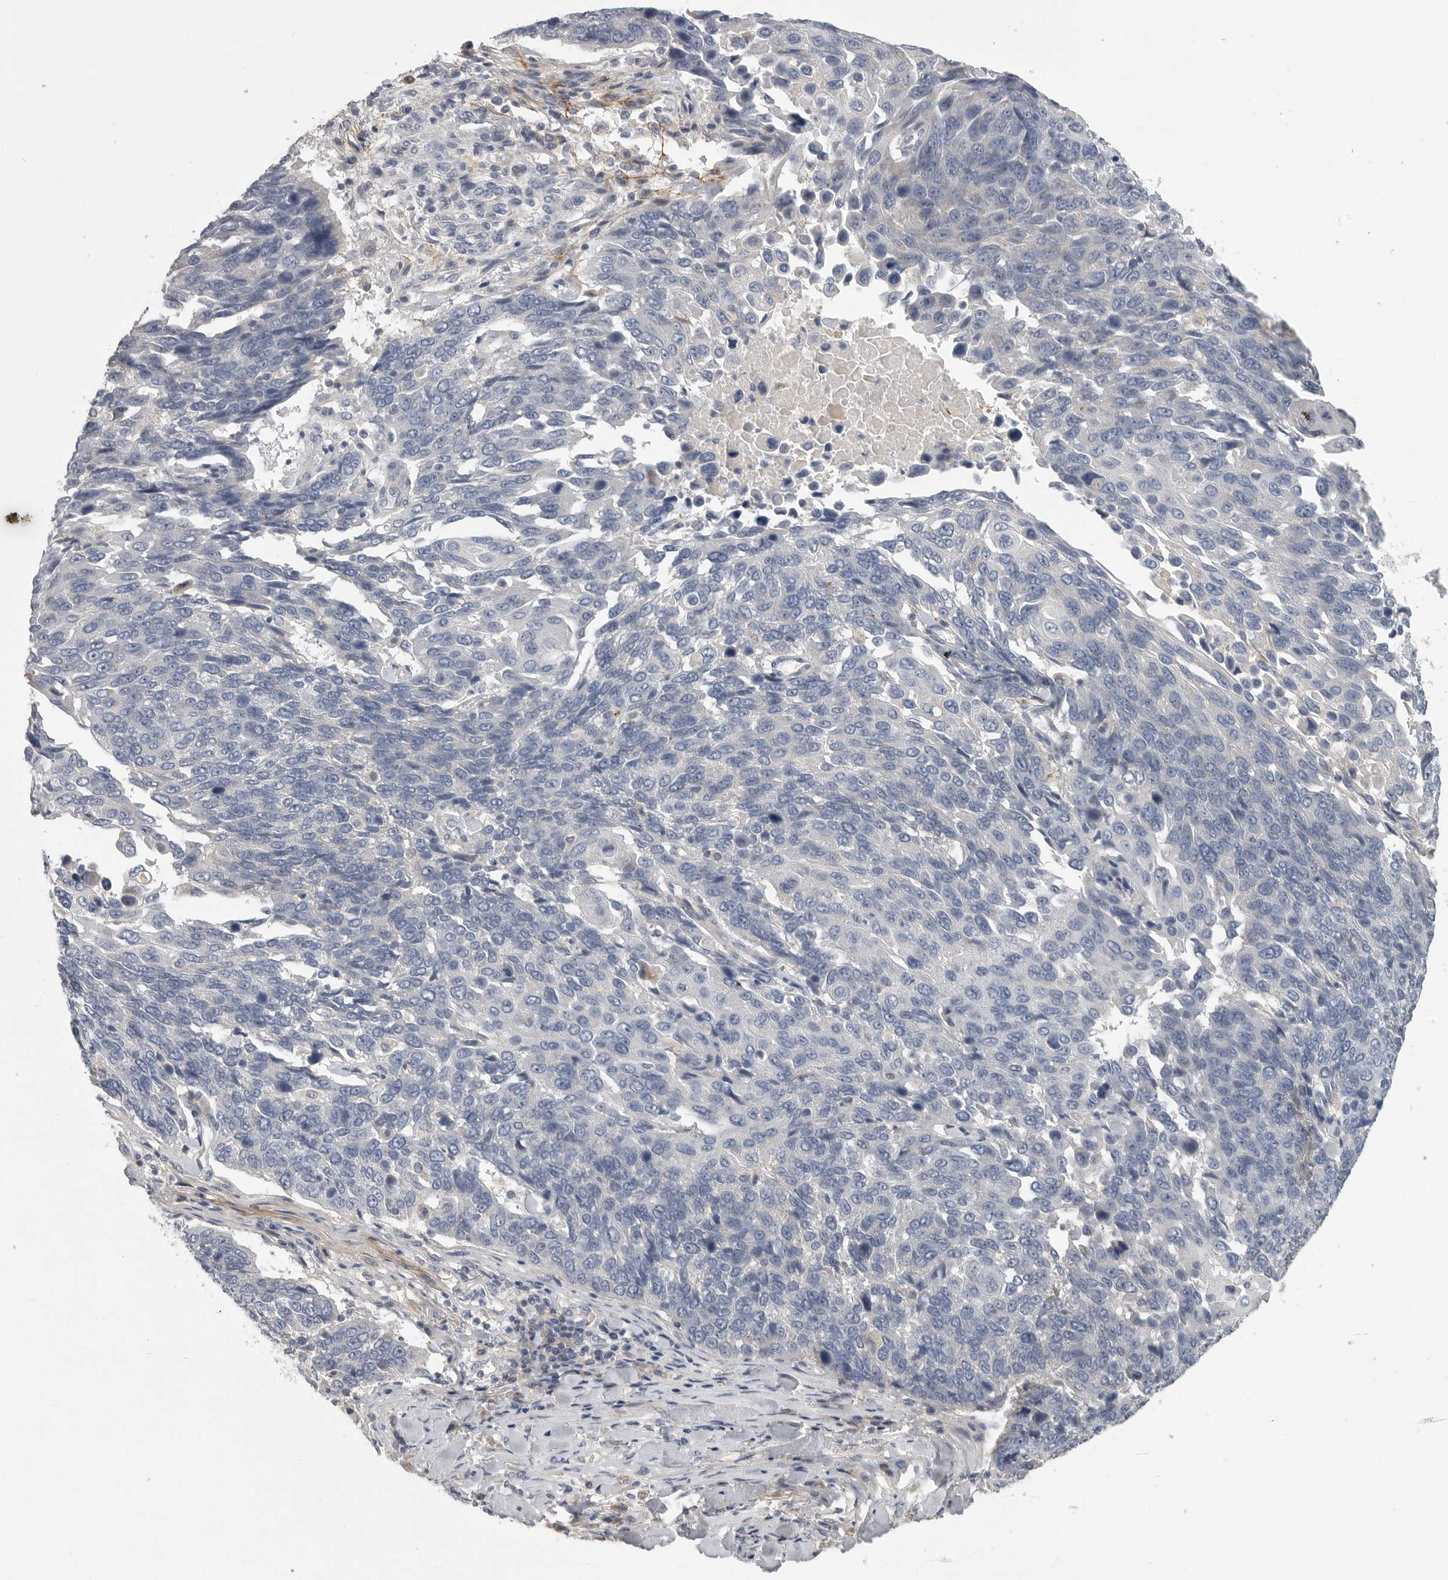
{"staining": {"intensity": "negative", "quantity": "none", "location": "none"}, "tissue": "lung cancer", "cell_type": "Tumor cells", "image_type": "cancer", "snomed": [{"axis": "morphology", "description": "Squamous cell carcinoma, NOS"}, {"axis": "topography", "description": "Lung"}], "caption": "A micrograph of human lung squamous cell carcinoma is negative for staining in tumor cells.", "gene": "SDC3", "patient": {"sex": "male", "age": 66}}